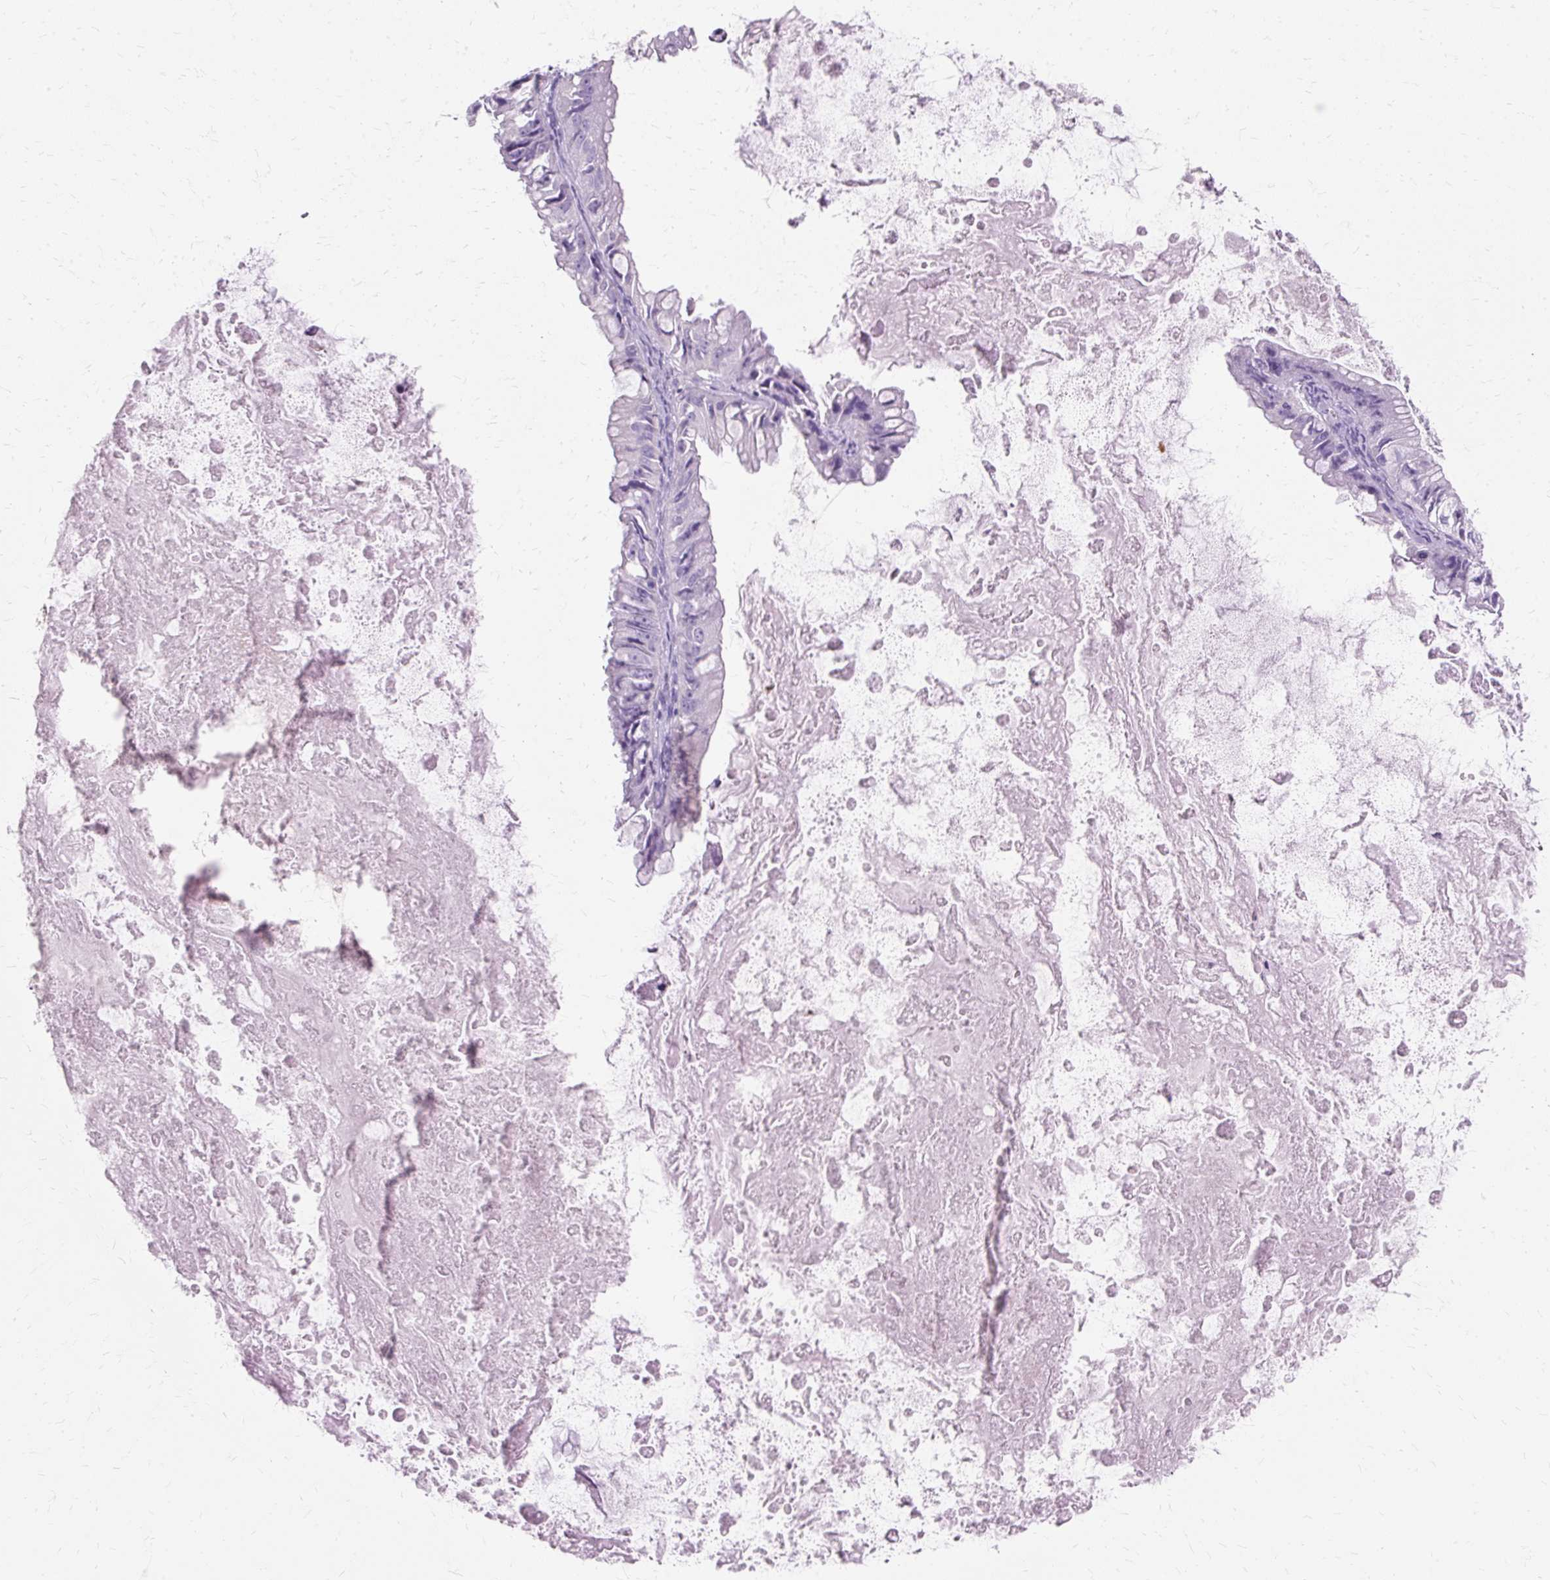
{"staining": {"intensity": "negative", "quantity": "none", "location": "none"}, "tissue": "ovarian cancer", "cell_type": "Tumor cells", "image_type": "cancer", "snomed": [{"axis": "morphology", "description": "Cystadenocarcinoma, mucinous, NOS"}, {"axis": "topography", "description": "Ovary"}], "caption": "The IHC histopathology image has no significant staining in tumor cells of mucinous cystadenocarcinoma (ovarian) tissue. (Brightfield microscopy of DAB (3,3'-diaminobenzidine) immunohistochemistry at high magnification).", "gene": "DEFA1", "patient": {"sex": "female", "age": 61}}